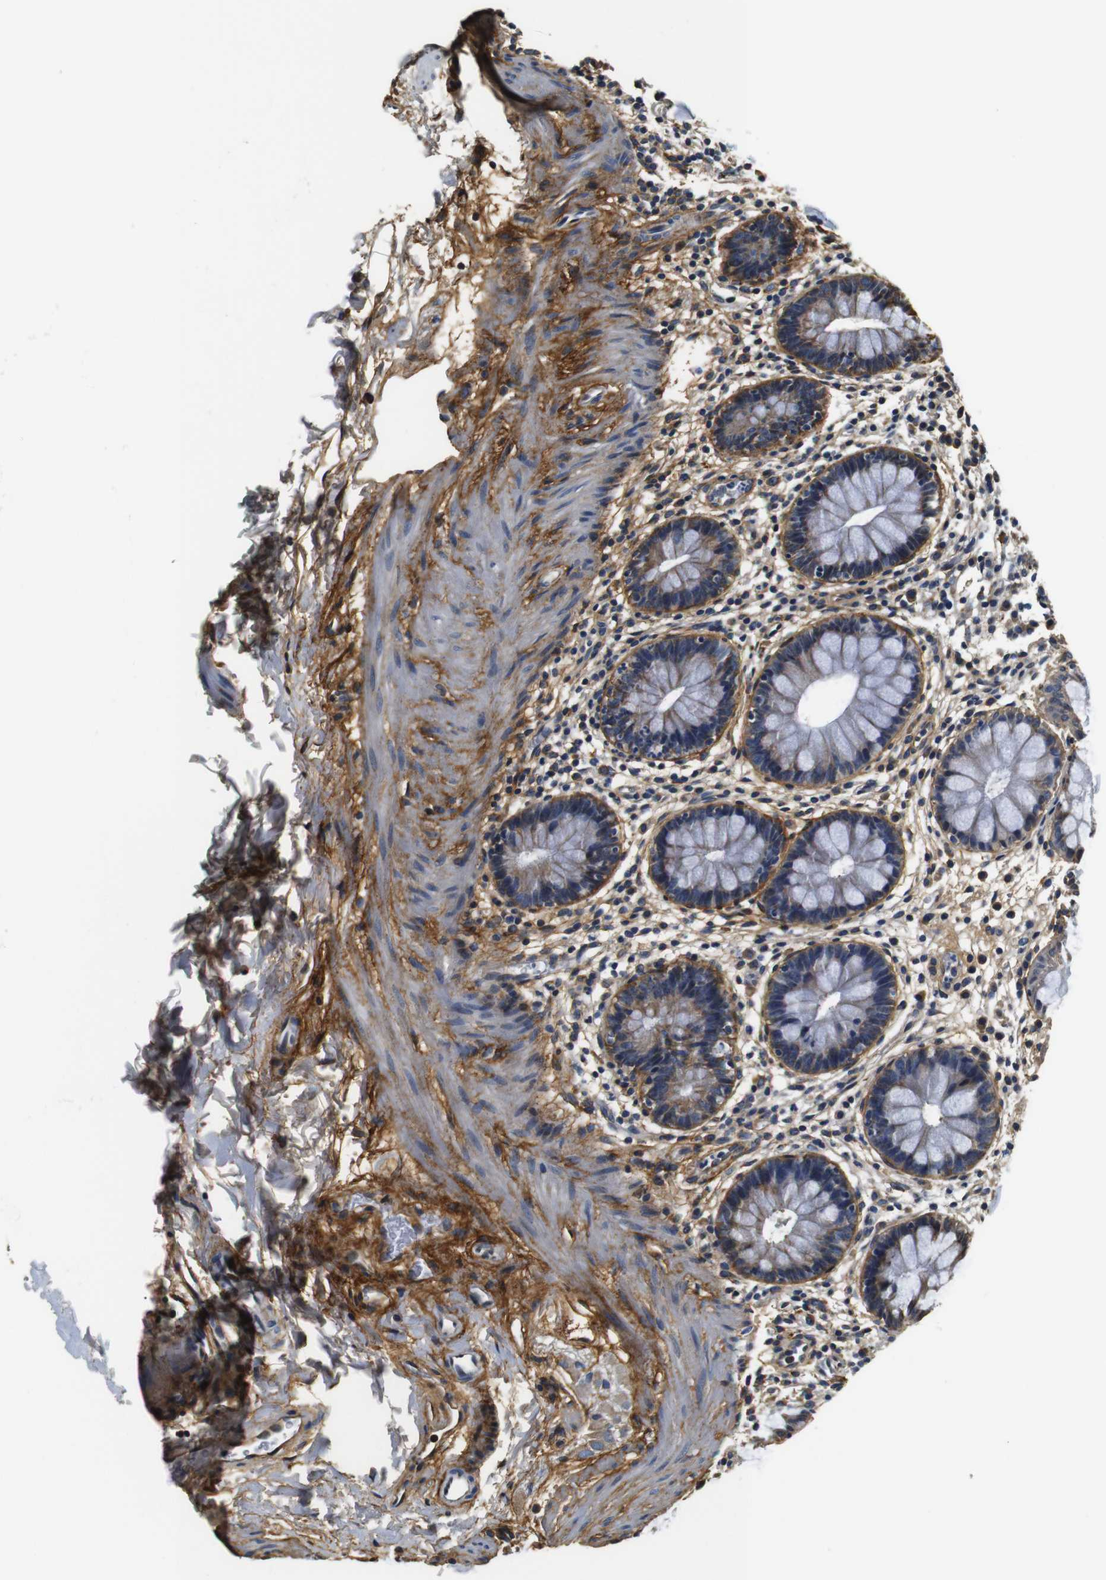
{"staining": {"intensity": "moderate", "quantity": "25%-75%", "location": "cytoplasmic/membranous"}, "tissue": "rectum", "cell_type": "Glandular cells", "image_type": "normal", "snomed": [{"axis": "morphology", "description": "Normal tissue, NOS"}, {"axis": "topography", "description": "Rectum"}], "caption": "Approximately 25%-75% of glandular cells in benign human rectum exhibit moderate cytoplasmic/membranous protein positivity as visualized by brown immunohistochemical staining.", "gene": "COL1A1", "patient": {"sex": "female", "age": 24}}